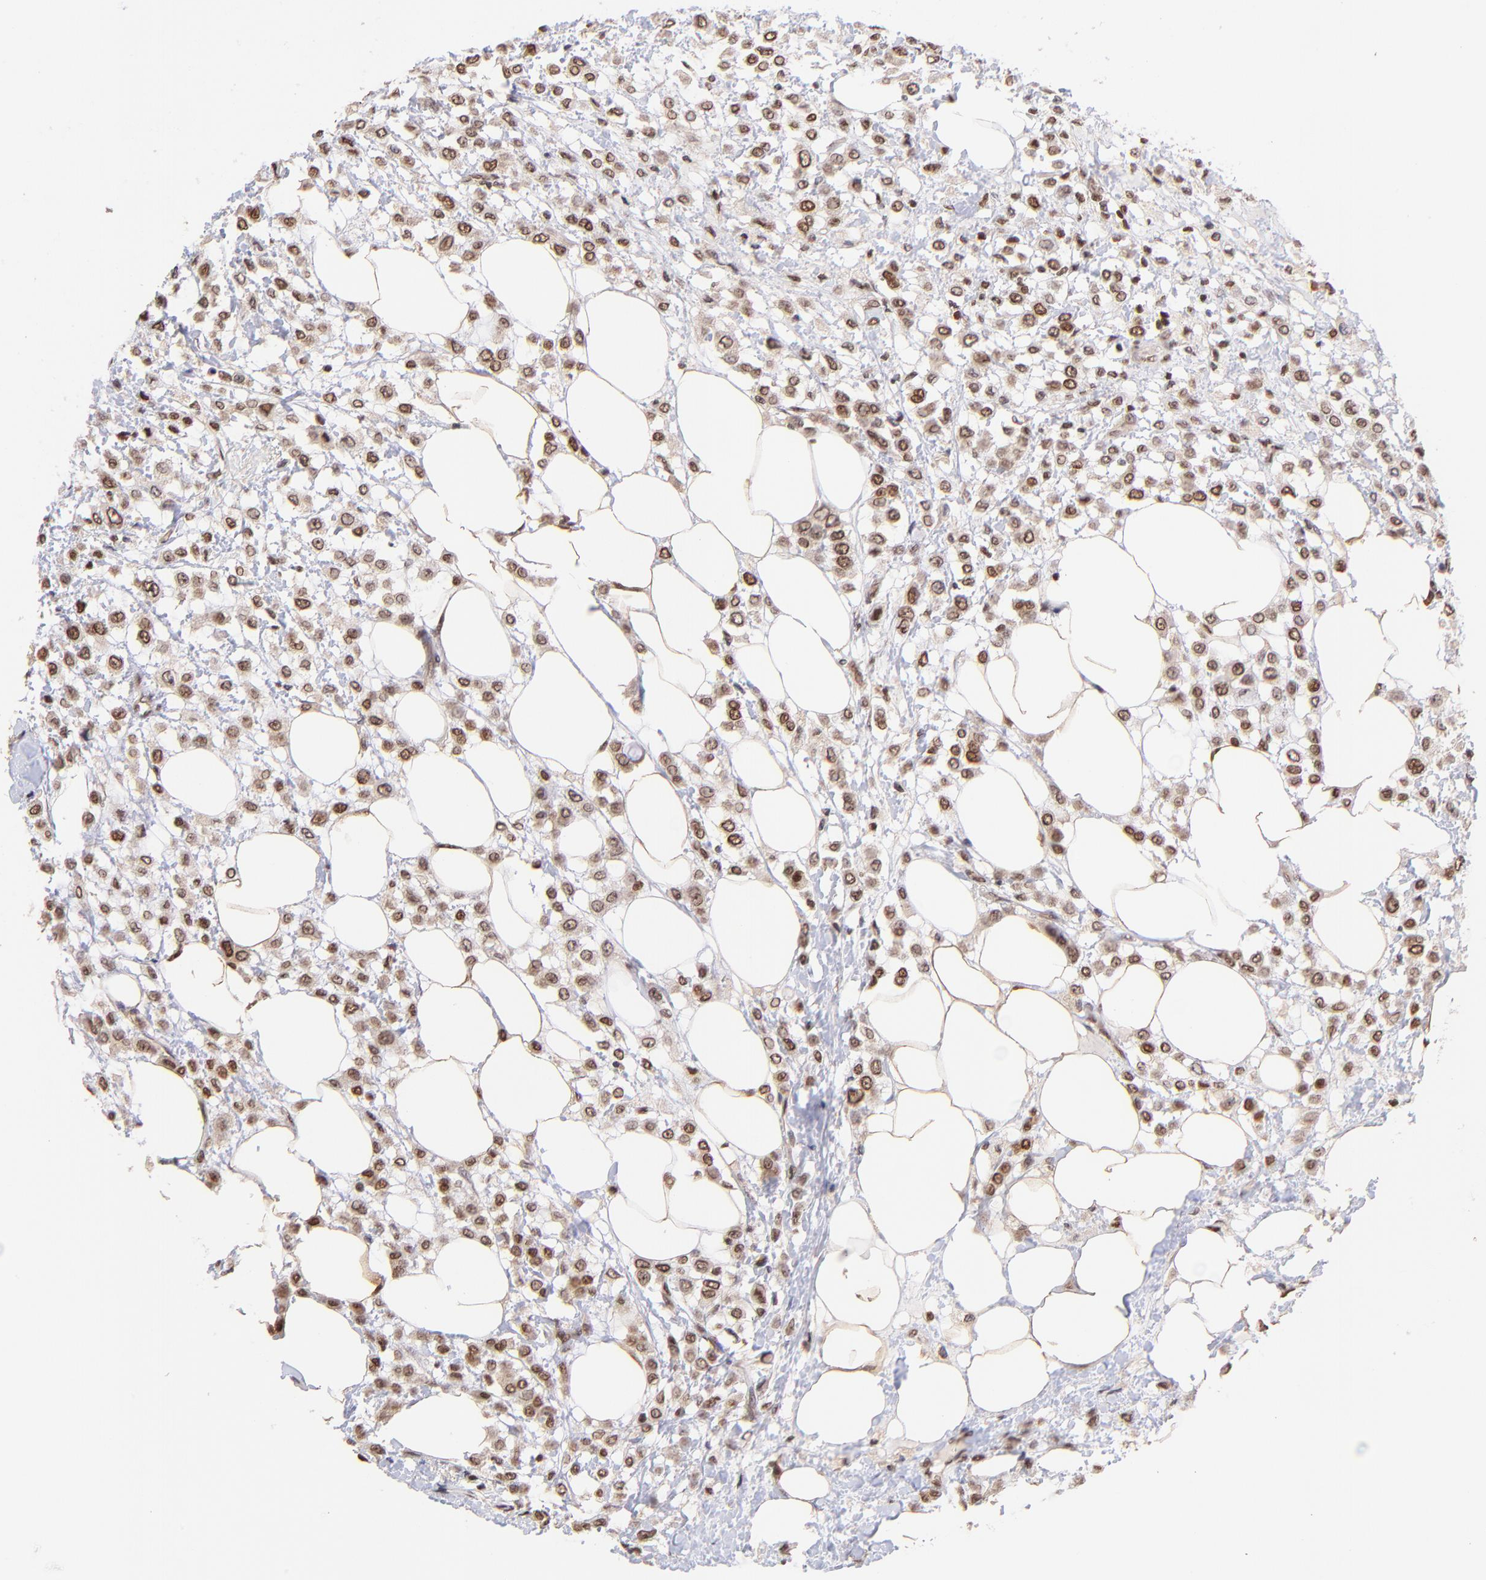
{"staining": {"intensity": "moderate", "quantity": ">75%", "location": "nuclear"}, "tissue": "breast cancer", "cell_type": "Tumor cells", "image_type": "cancer", "snomed": [{"axis": "morphology", "description": "Lobular carcinoma"}, {"axis": "topography", "description": "Breast"}], "caption": "Tumor cells show medium levels of moderate nuclear expression in approximately >75% of cells in breast cancer (lobular carcinoma).", "gene": "WDR25", "patient": {"sex": "female", "age": 85}}